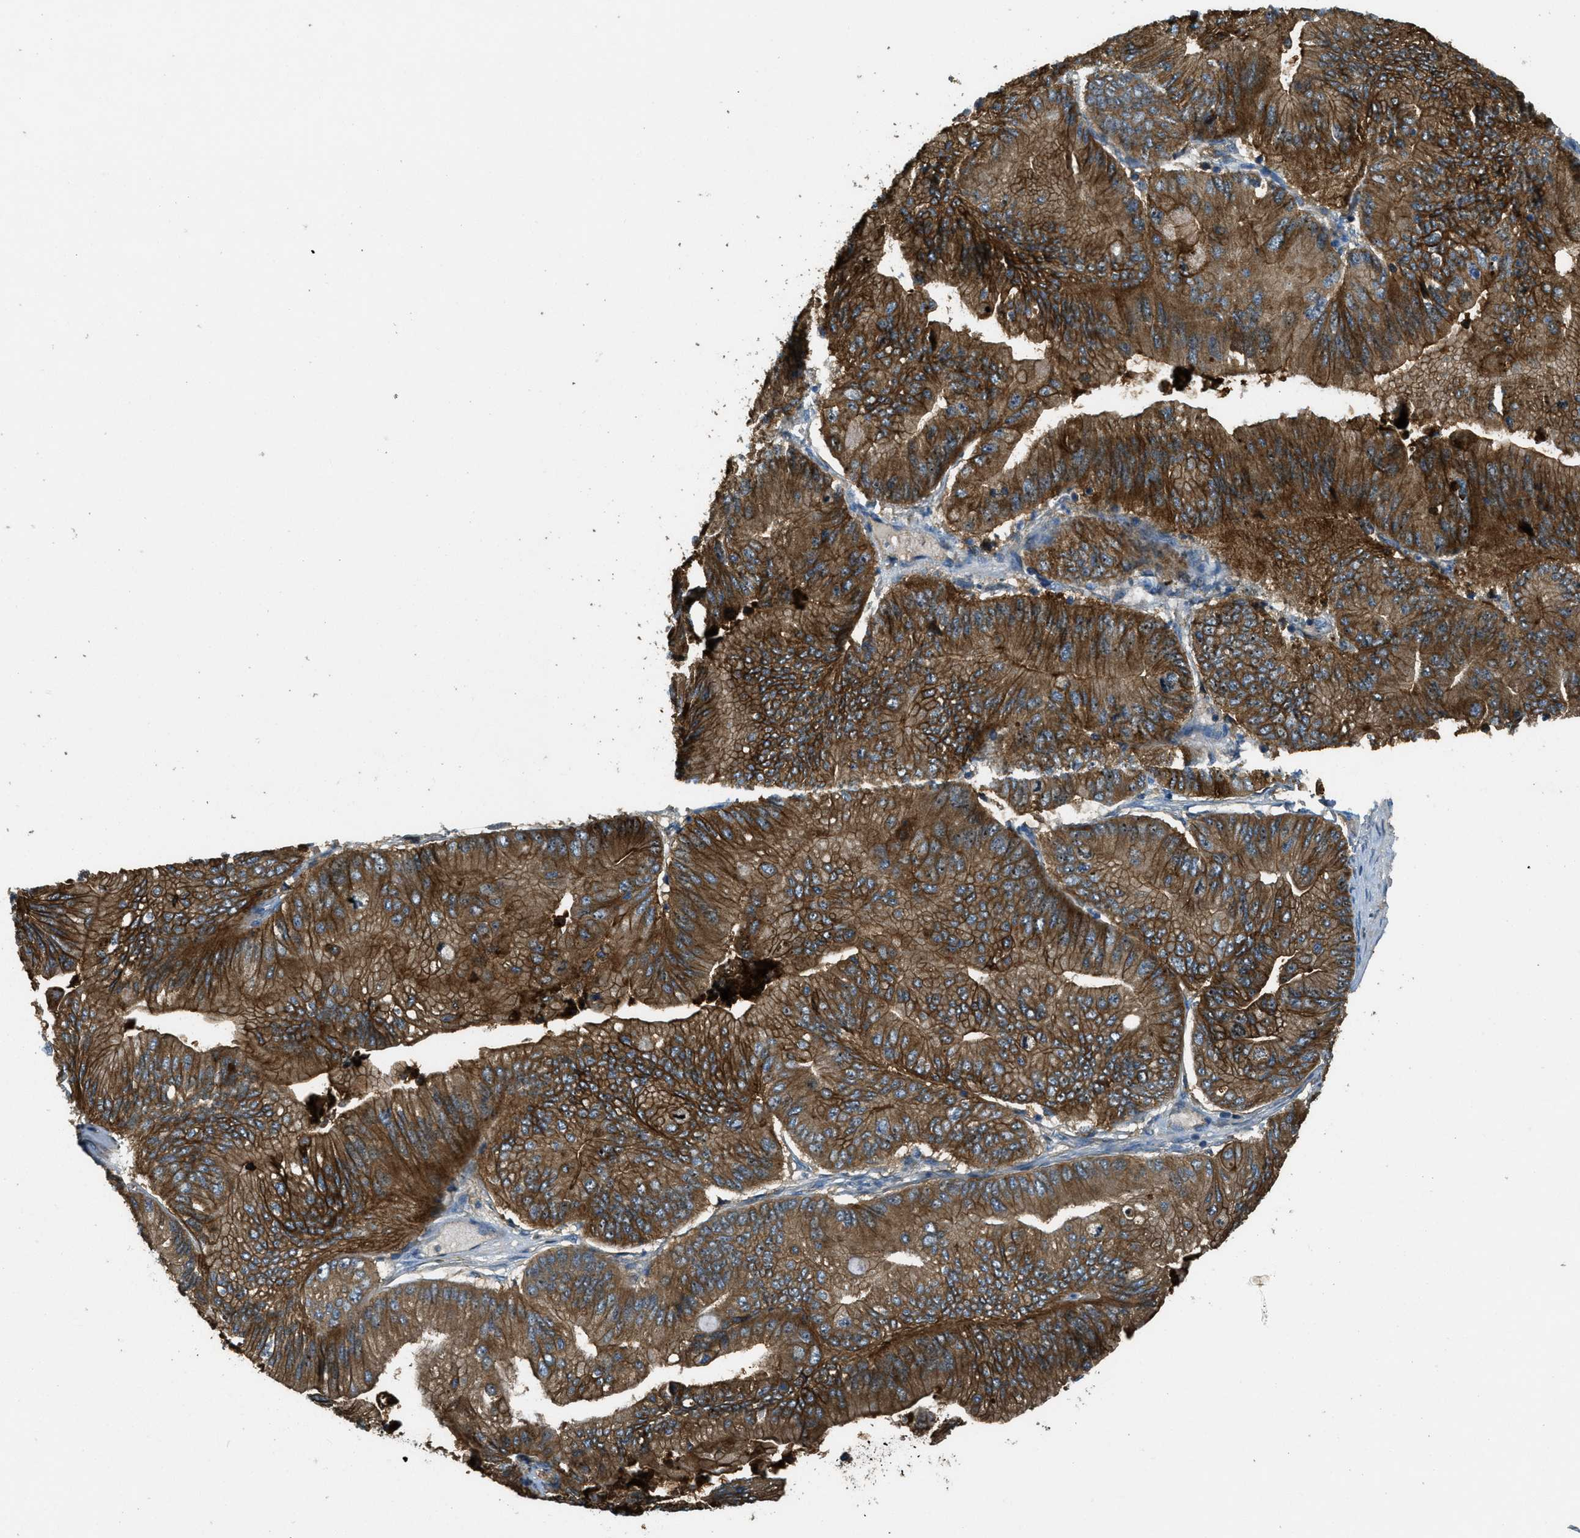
{"staining": {"intensity": "moderate", "quantity": ">75%", "location": "cytoplasmic/membranous,nuclear"}, "tissue": "ovarian cancer", "cell_type": "Tumor cells", "image_type": "cancer", "snomed": [{"axis": "morphology", "description": "Cystadenocarcinoma, mucinous, NOS"}, {"axis": "topography", "description": "Ovary"}], "caption": "Ovarian mucinous cystadenocarcinoma stained for a protein reveals moderate cytoplasmic/membranous and nuclear positivity in tumor cells. The staining was performed using DAB (3,3'-diaminobenzidine) to visualize the protein expression in brown, while the nuclei were stained in blue with hematoxylin (Magnification: 20x).", "gene": "OSMR", "patient": {"sex": "female", "age": 61}}